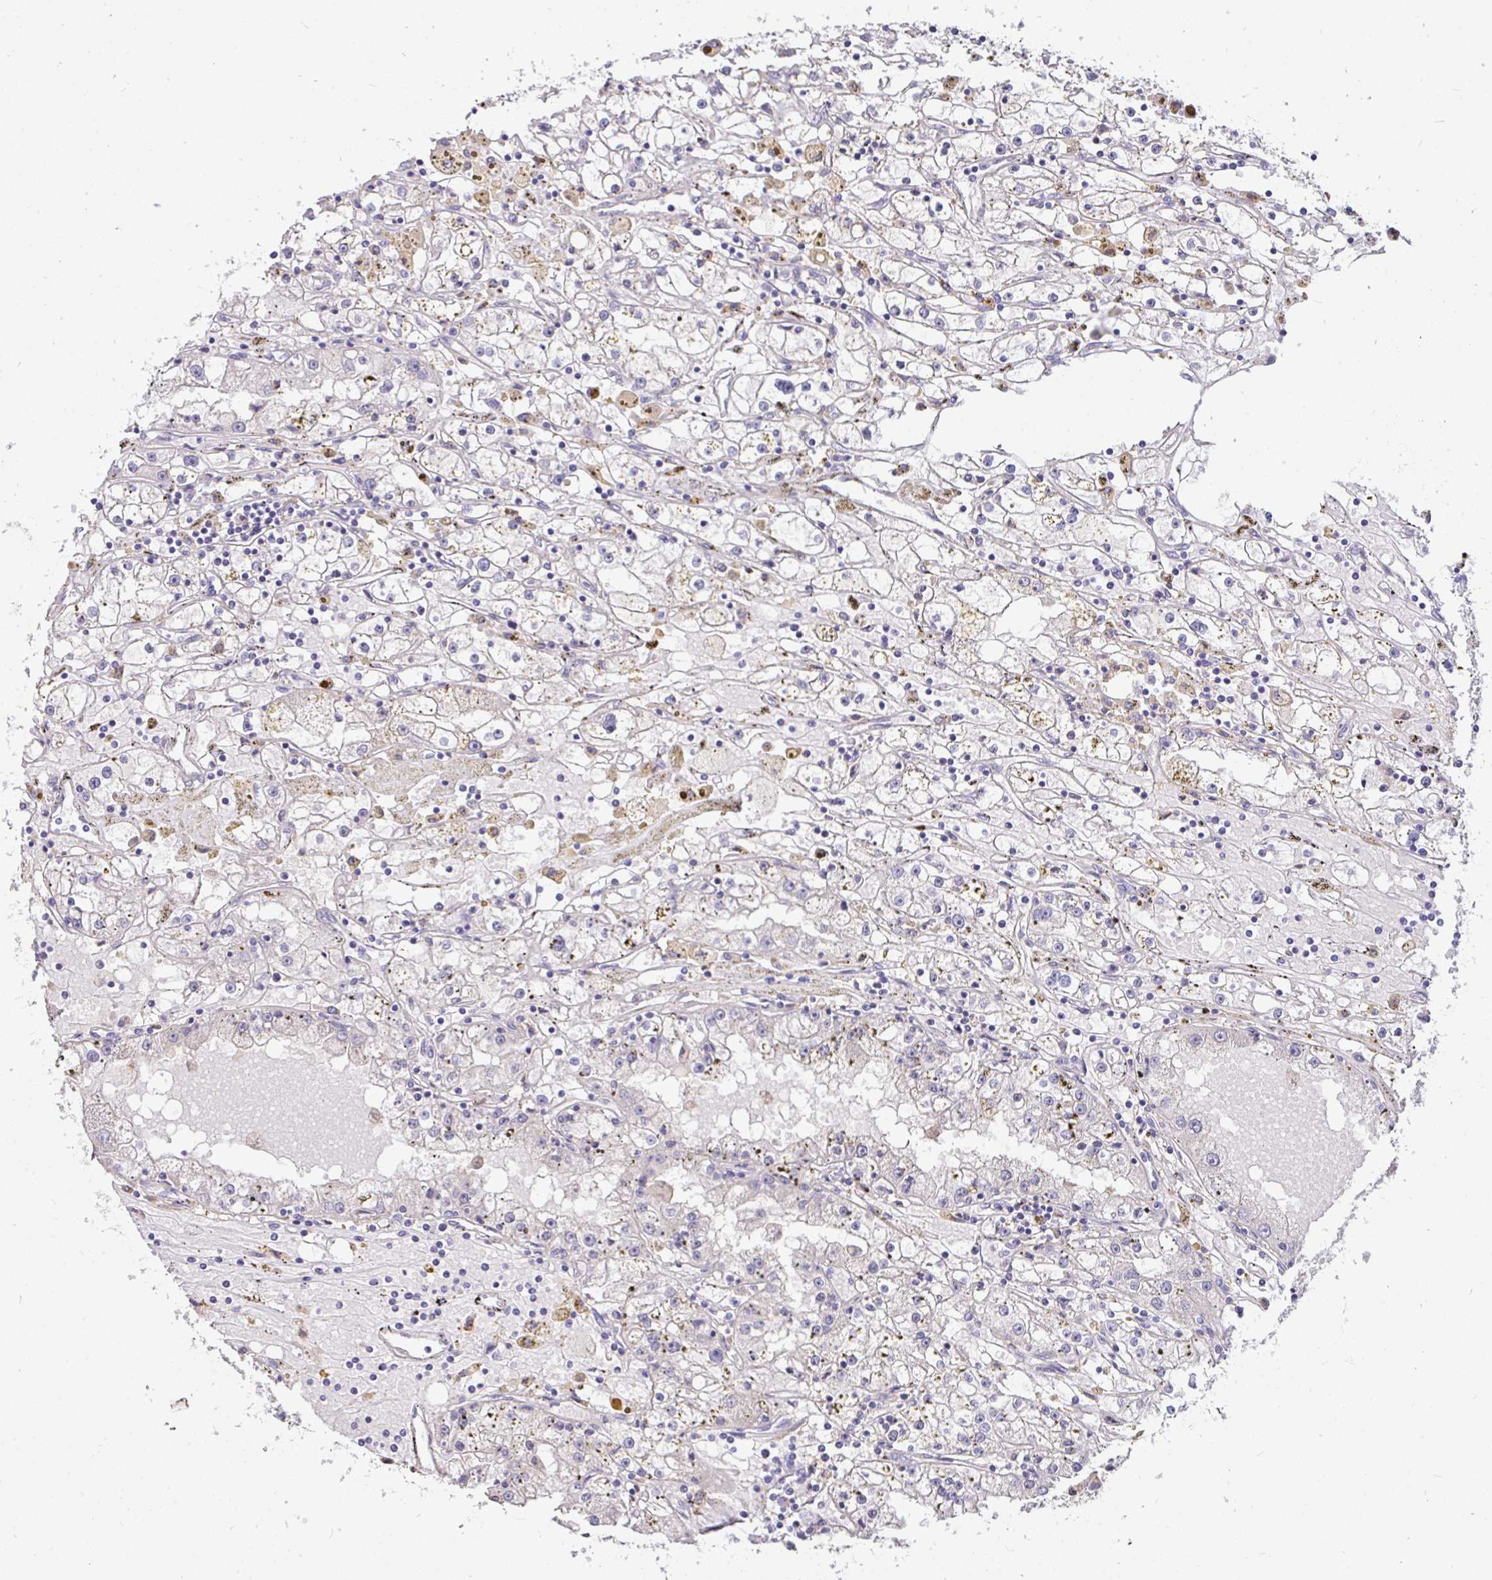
{"staining": {"intensity": "weak", "quantity": "<25%", "location": "cytoplasmic/membranous"}, "tissue": "renal cancer", "cell_type": "Tumor cells", "image_type": "cancer", "snomed": [{"axis": "morphology", "description": "Adenocarcinoma, NOS"}, {"axis": "topography", "description": "Kidney"}], "caption": "An IHC micrograph of renal cancer is shown. There is no staining in tumor cells of renal cancer.", "gene": "C19orf54", "patient": {"sex": "male", "age": 56}}